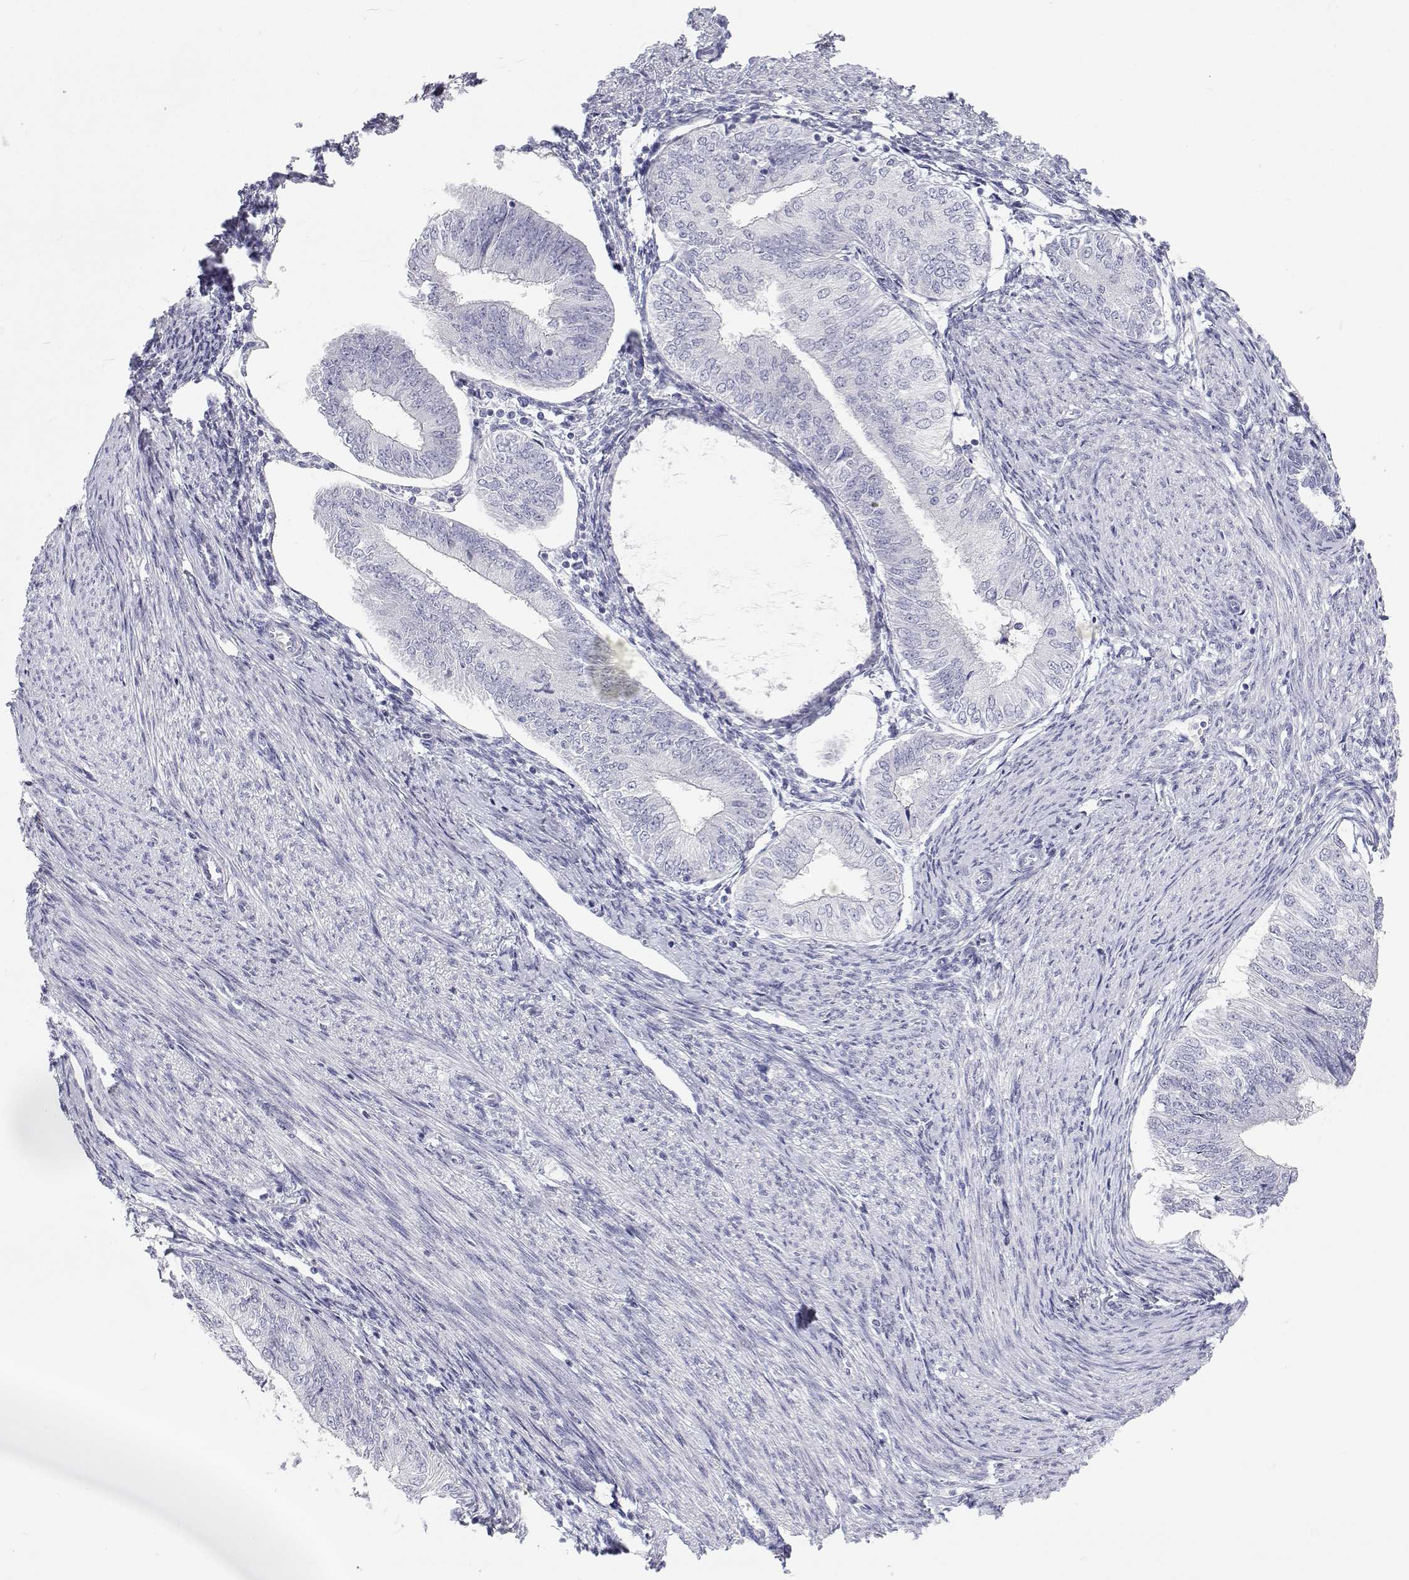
{"staining": {"intensity": "negative", "quantity": "none", "location": "none"}, "tissue": "endometrial cancer", "cell_type": "Tumor cells", "image_type": "cancer", "snomed": [{"axis": "morphology", "description": "Adenocarcinoma, NOS"}, {"axis": "topography", "description": "Endometrium"}], "caption": "Immunohistochemical staining of endometrial adenocarcinoma displays no significant expression in tumor cells.", "gene": "TTN", "patient": {"sex": "female", "age": 58}}